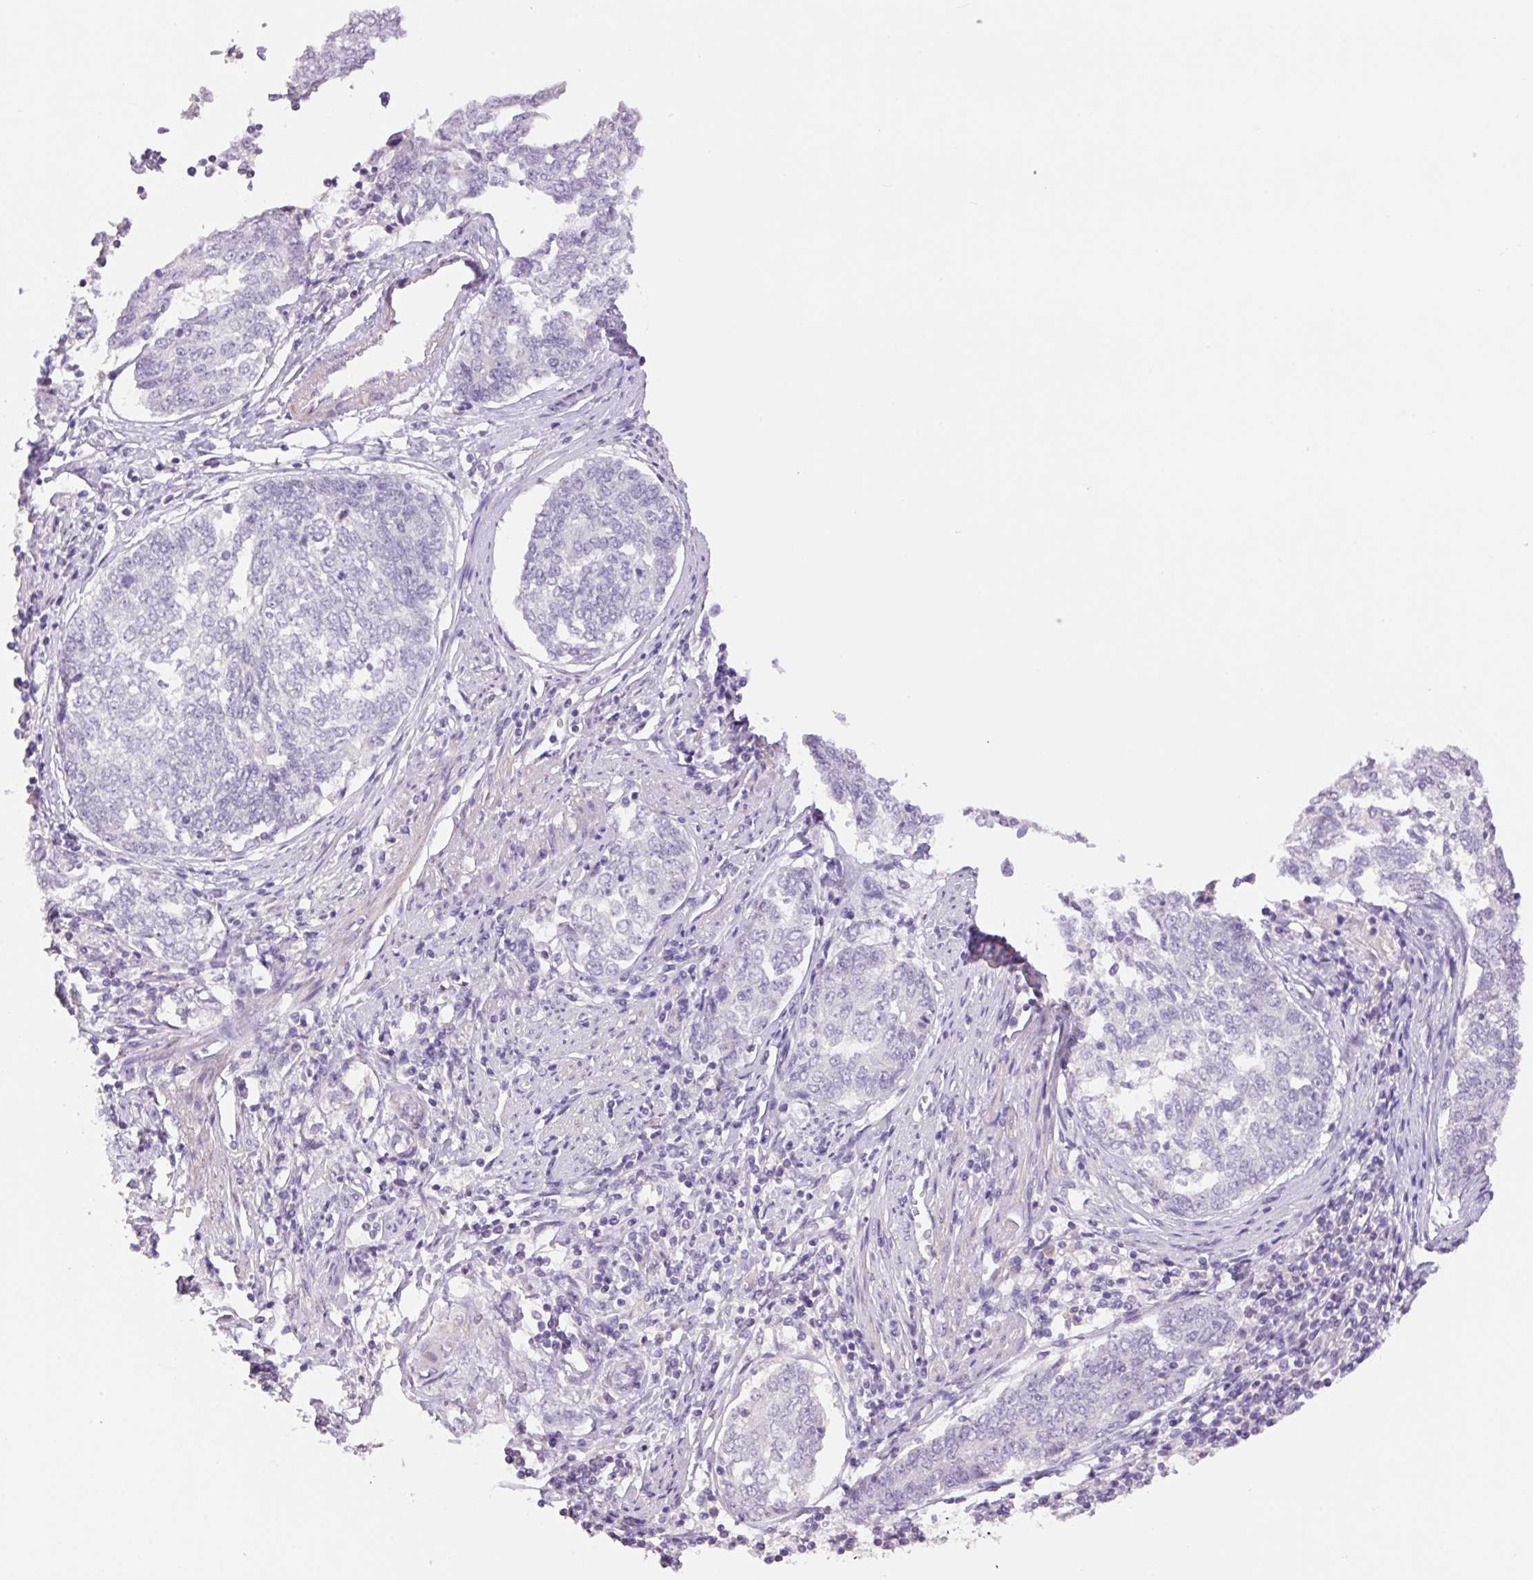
{"staining": {"intensity": "negative", "quantity": "none", "location": "none"}, "tissue": "endometrial cancer", "cell_type": "Tumor cells", "image_type": "cancer", "snomed": [{"axis": "morphology", "description": "Adenocarcinoma, NOS"}, {"axis": "topography", "description": "Endometrium"}], "caption": "Immunohistochemistry (IHC) micrograph of endometrial cancer stained for a protein (brown), which reveals no positivity in tumor cells.", "gene": "HCRTR2", "patient": {"sex": "female", "age": 80}}